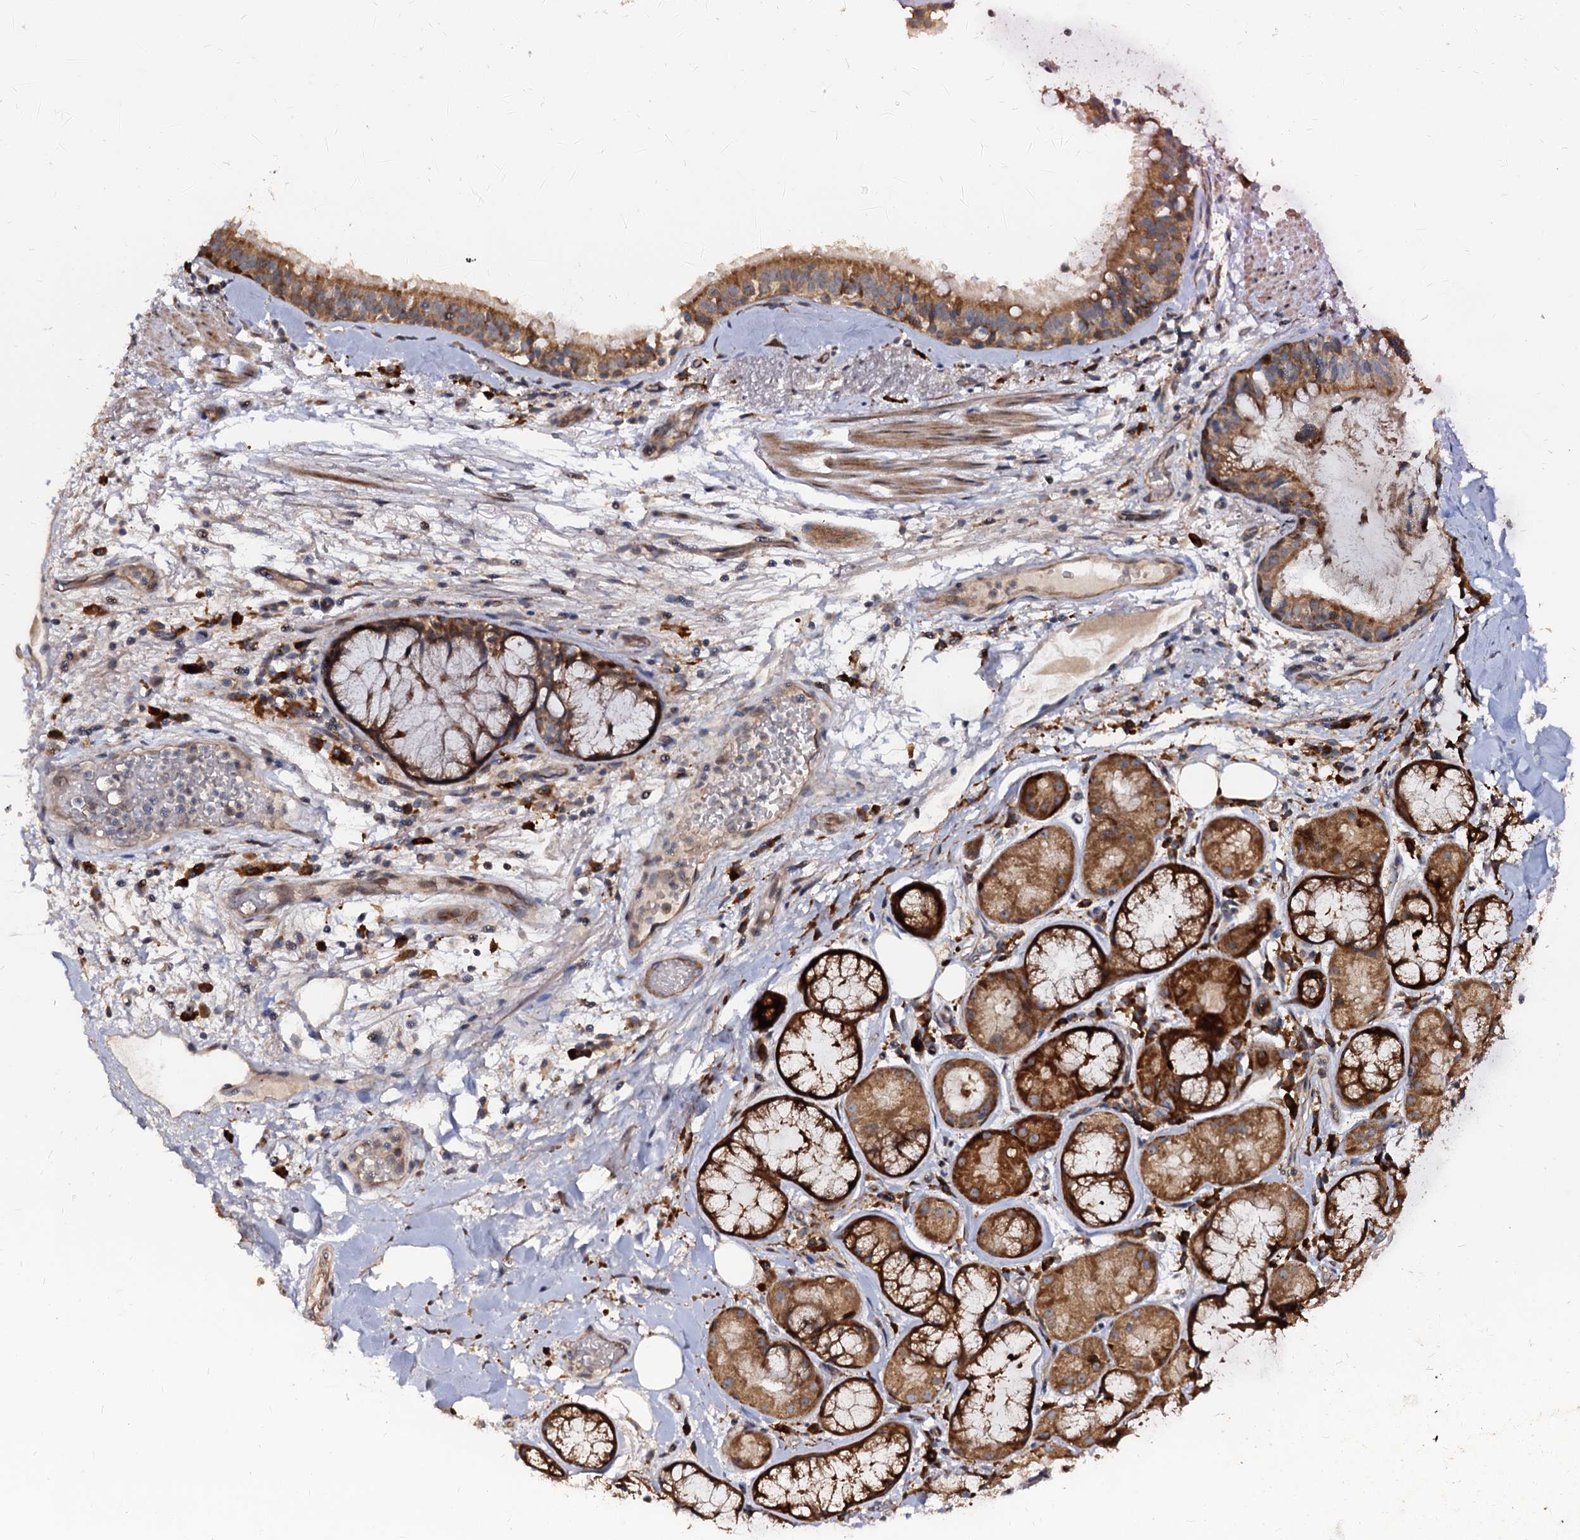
{"staining": {"intensity": "weak", "quantity": ">75%", "location": "cytoplasmic/membranous"}, "tissue": "soft tissue", "cell_type": "Fibroblasts", "image_type": "normal", "snomed": [{"axis": "morphology", "description": "Normal tissue, NOS"}, {"axis": "topography", "description": "Lymph node"}, {"axis": "topography", "description": "Cartilage tissue"}, {"axis": "topography", "description": "Bronchus"}], "caption": "Immunohistochemistry (IHC) (DAB) staining of normal human soft tissue exhibits weak cytoplasmic/membranous protein positivity in about >75% of fibroblasts.", "gene": "WWC3", "patient": {"sex": "male", "age": 63}}